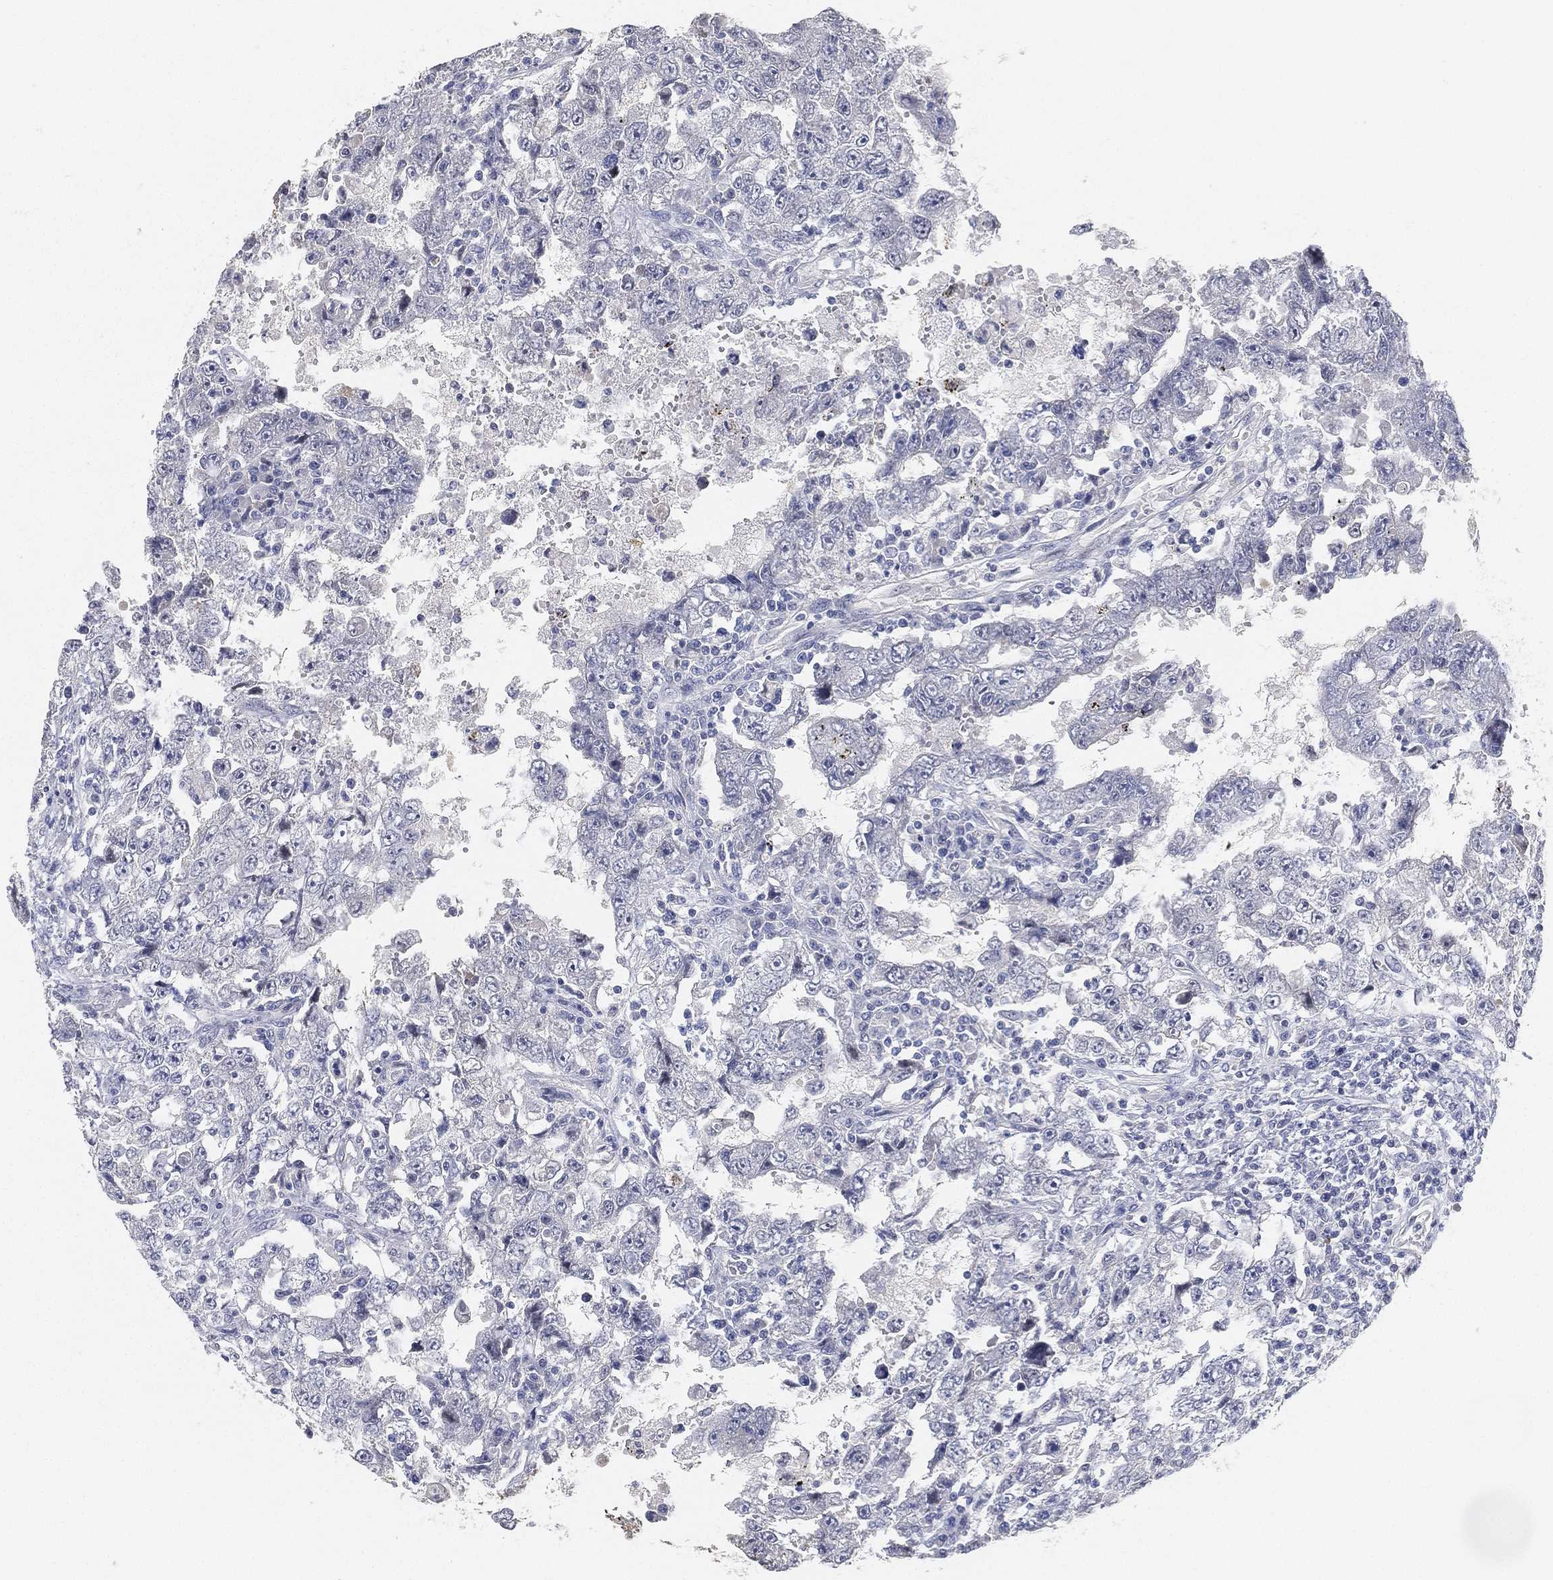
{"staining": {"intensity": "negative", "quantity": "none", "location": "none"}, "tissue": "testis cancer", "cell_type": "Tumor cells", "image_type": "cancer", "snomed": [{"axis": "morphology", "description": "Carcinoma, Embryonal, NOS"}, {"axis": "topography", "description": "Testis"}], "caption": "Tumor cells are negative for protein expression in human testis embryonal carcinoma. Brightfield microscopy of IHC stained with DAB (brown) and hematoxylin (blue), captured at high magnification.", "gene": "GPR61", "patient": {"sex": "male", "age": 26}}